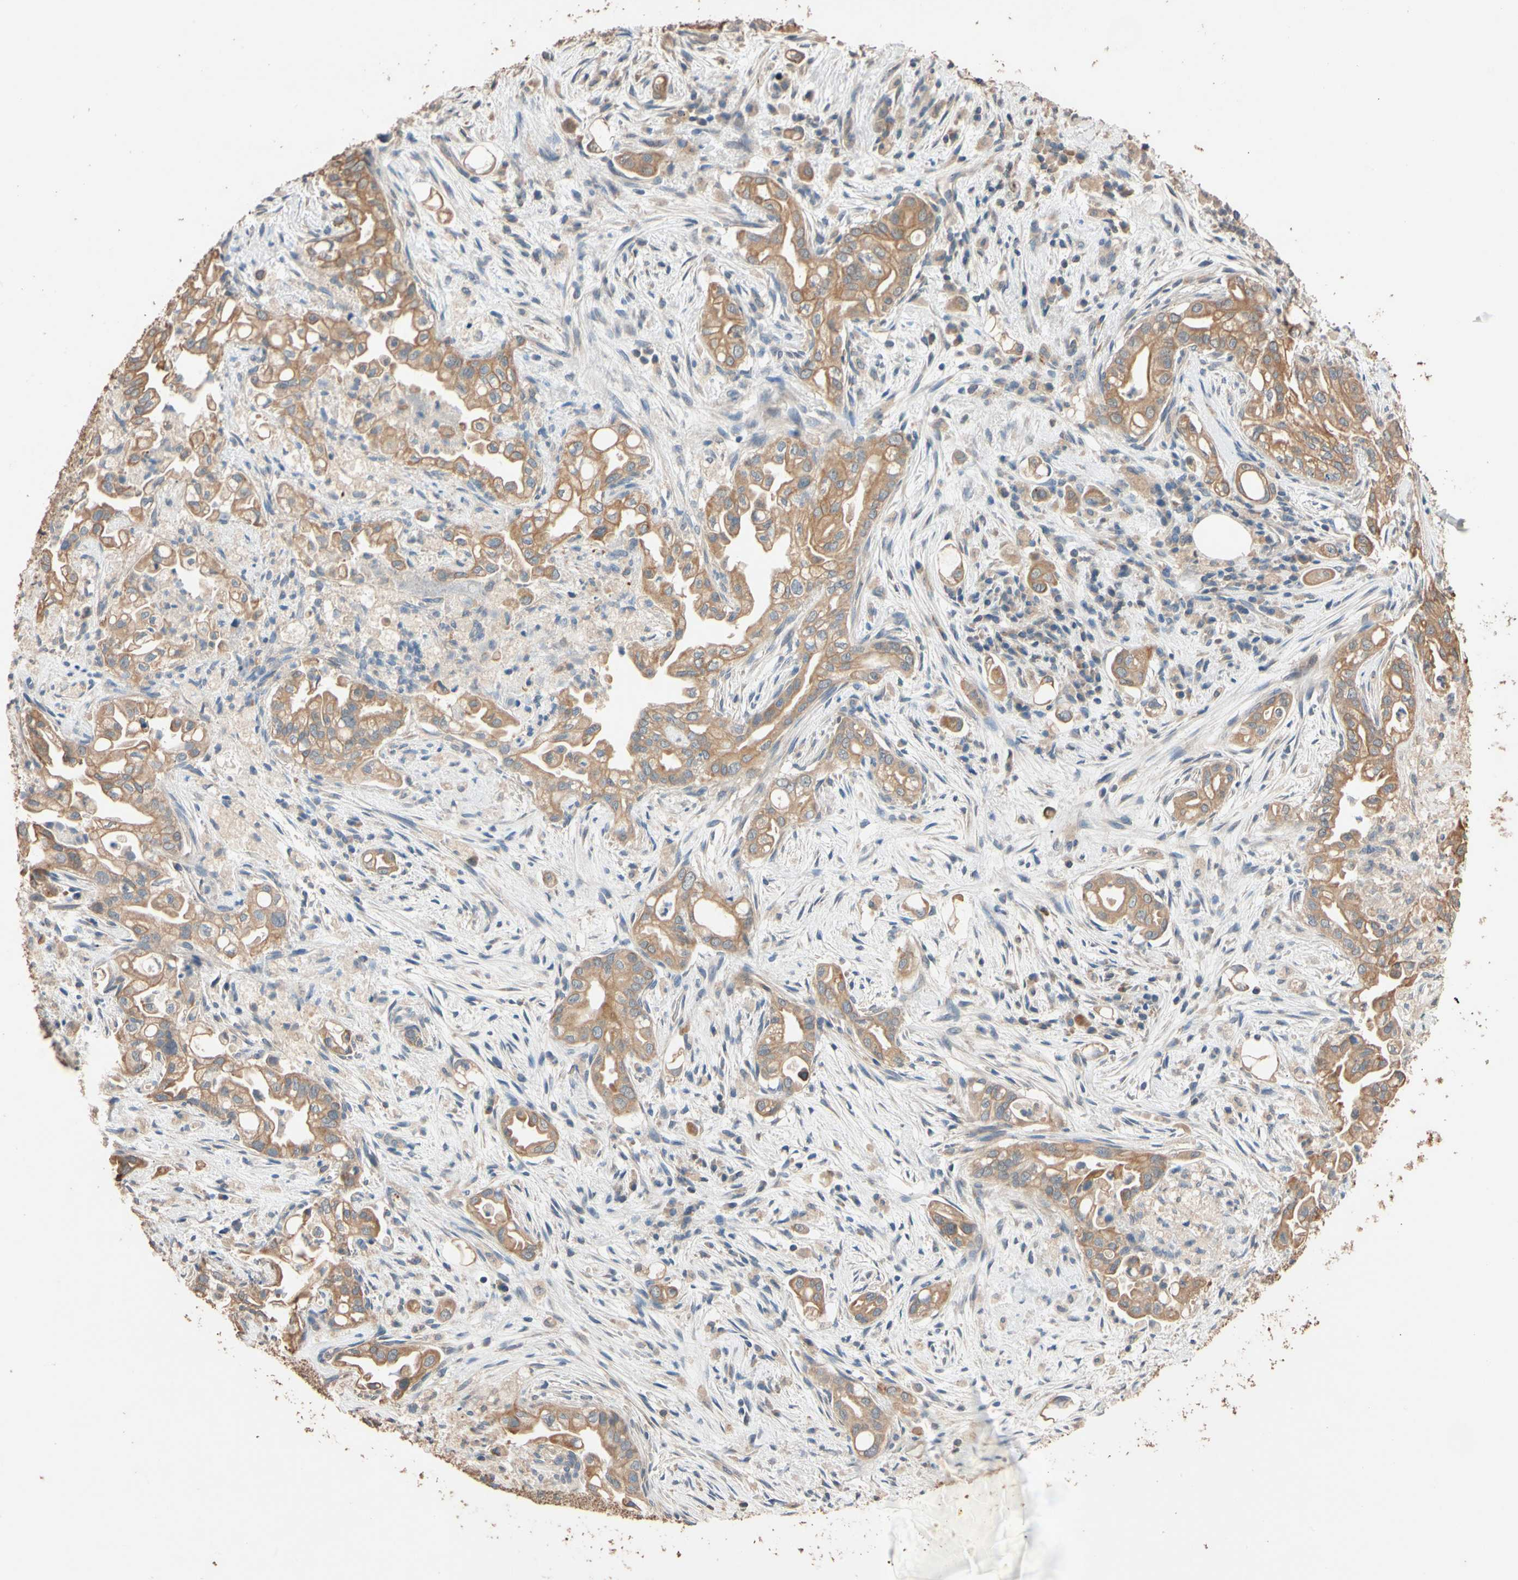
{"staining": {"intensity": "moderate", "quantity": ">75%", "location": "cytoplasmic/membranous"}, "tissue": "liver cancer", "cell_type": "Tumor cells", "image_type": "cancer", "snomed": [{"axis": "morphology", "description": "Cholangiocarcinoma"}, {"axis": "topography", "description": "Liver"}], "caption": "Protein staining reveals moderate cytoplasmic/membranous positivity in approximately >75% of tumor cells in cholangiocarcinoma (liver).", "gene": "MAP3K7", "patient": {"sex": "female", "age": 68}}